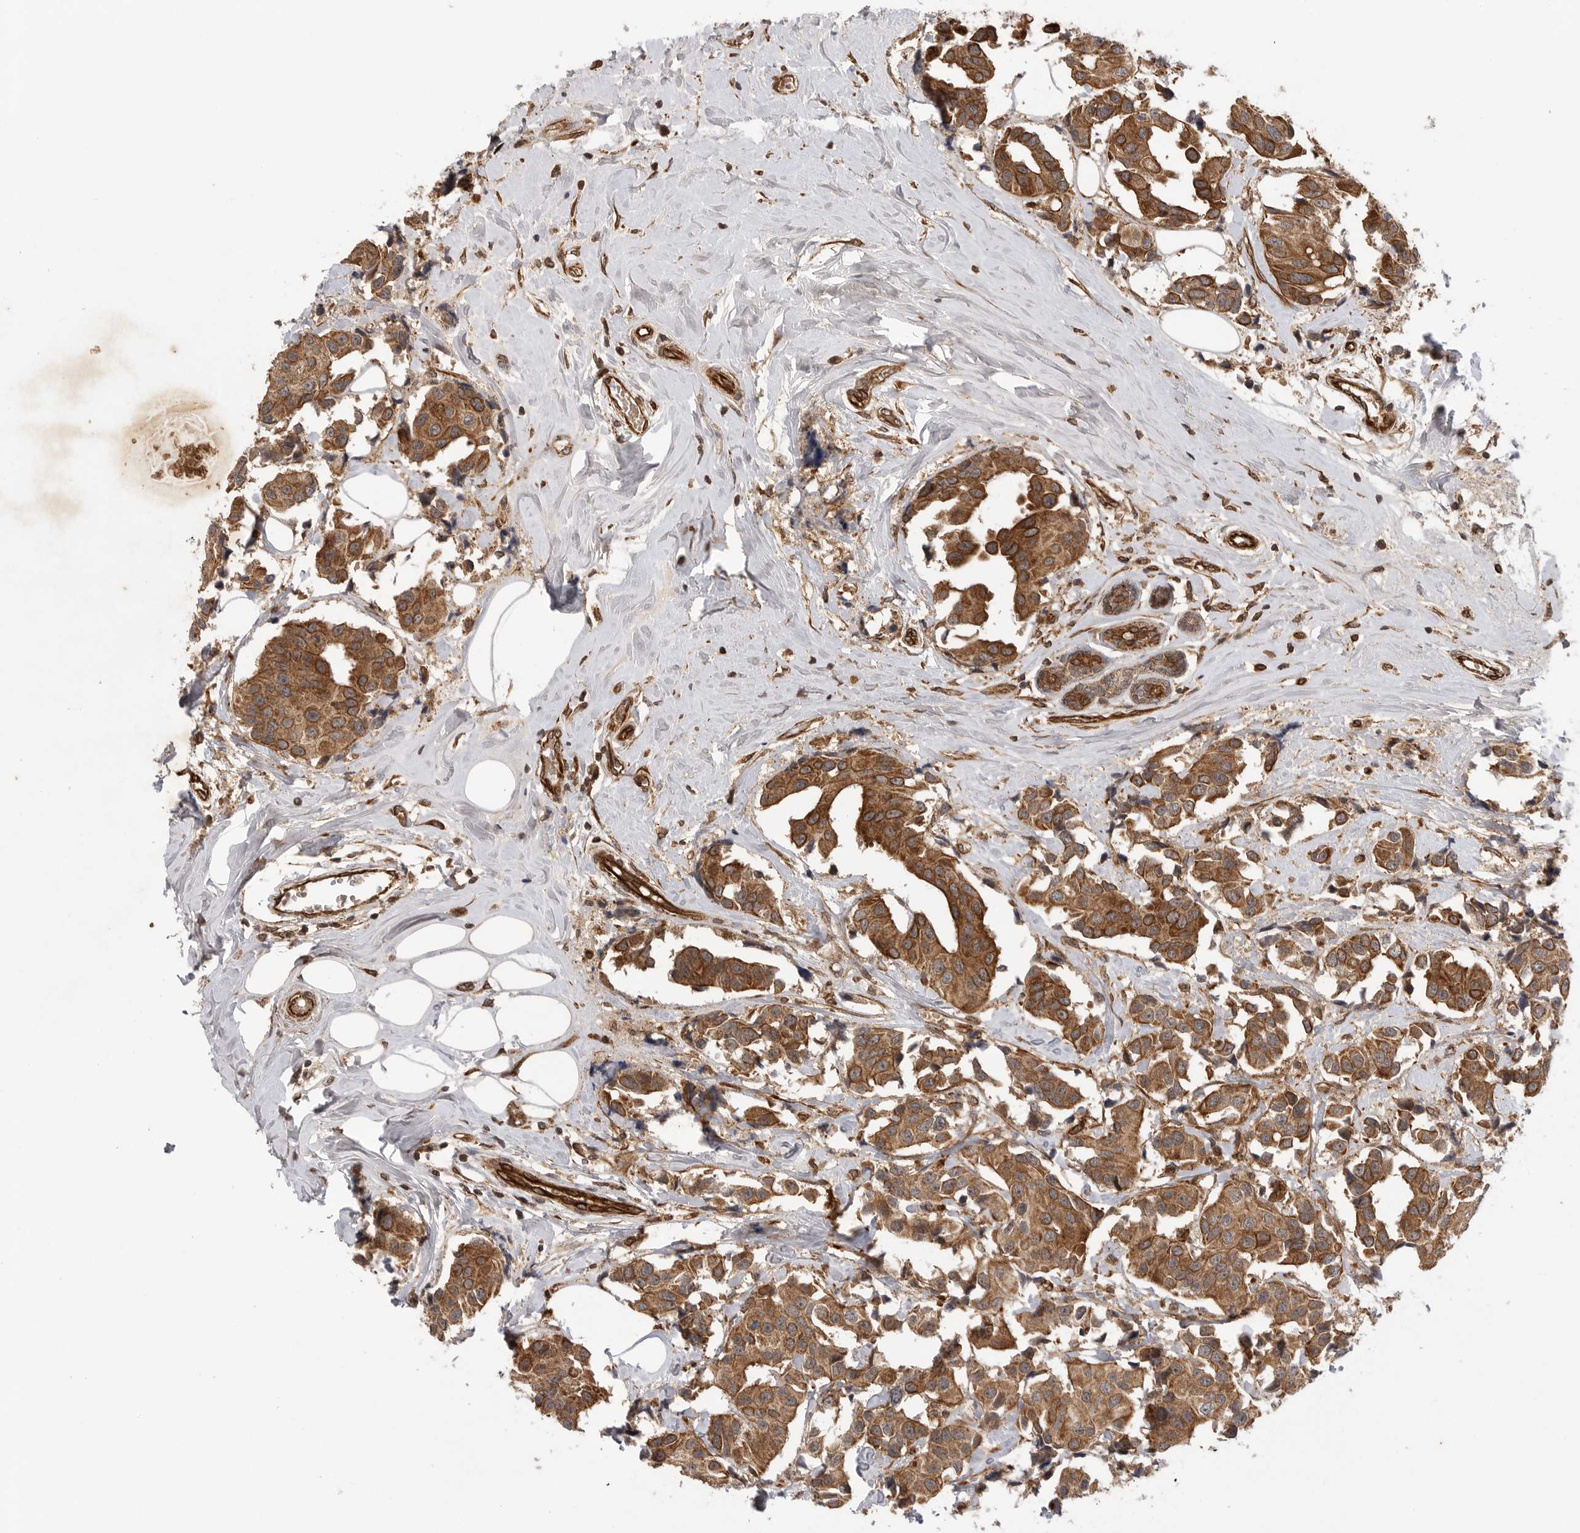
{"staining": {"intensity": "strong", "quantity": ">75%", "location": "cytoplasmic/membranous"}, "tissue": "breast cancer", "cell_type": "Tumor cells", "image_type": "cancer", "snomed": [{"axis": "morphology", "description": "Normal tissue, NOS"}, {"axis": "morphology", "description": "Duct carcinoma"}, {"axis": "topography", "description": "Breast"}], "caption": "Immunohistochemistry image of breast cancer stained for a protein (brown), which shows high levels of strong cytoplasmic/membranous staining in about >75% of tumor cells.", "gene": "PRDX4", "patient": {"sex": "female", "age": 39}}